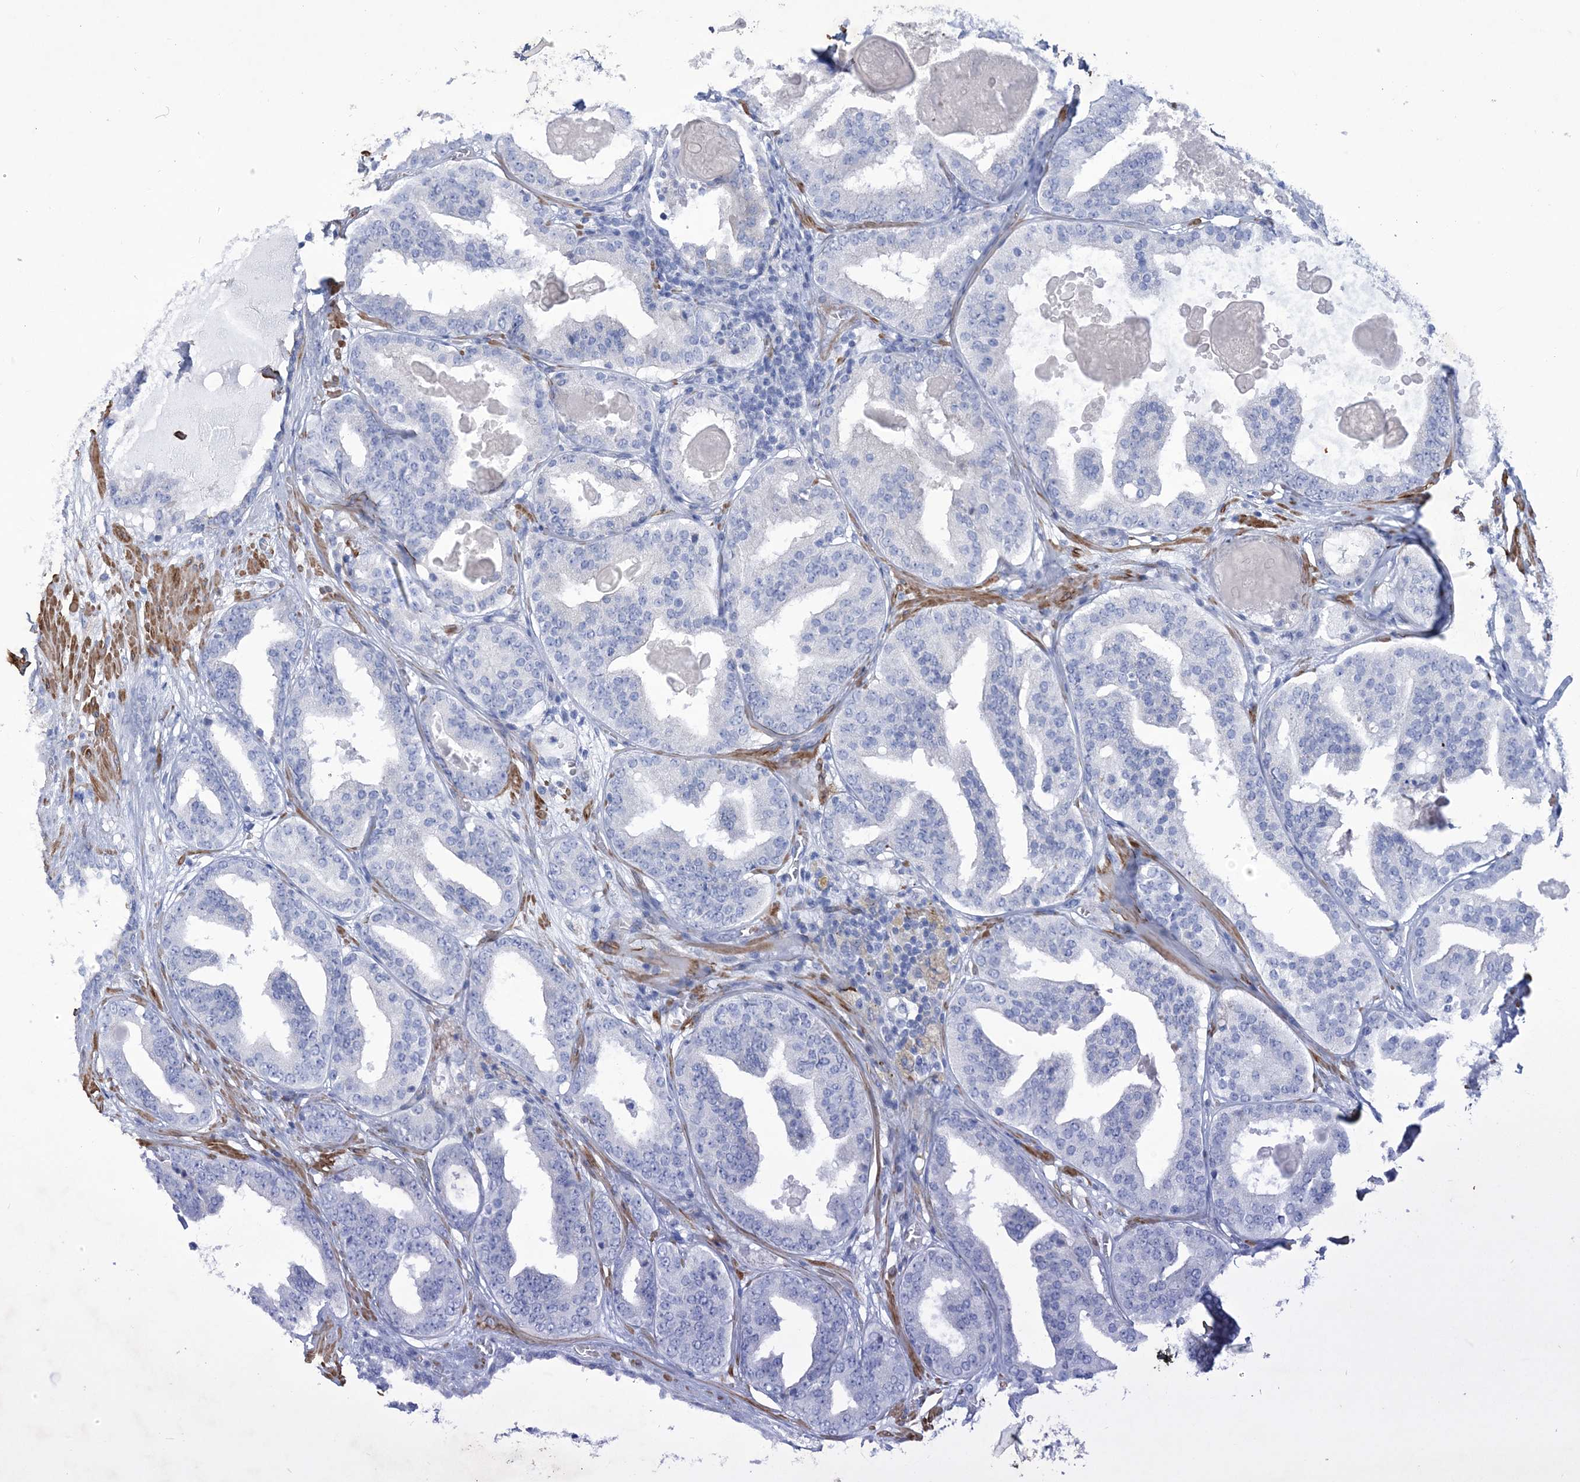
{"staining": {"intensity": "negative", "quantity": "none", "location": "none"}, "tissue": "prostate cancer", "cell_type": "Tumor cells", "image_type": "cancer", "snomed": [{"axis": "morphology", "description": "Adenocarcinoma, High grade"}, {"axis": "topography", "description": "Prostate"}], "caption": "This is an IHC histopathology image of prostate cancer (high-grade adenocarcinoma). There is no expression in tumor cells.", "gene": "WDR74", "patient": {"sex": "male", "age": 57}}